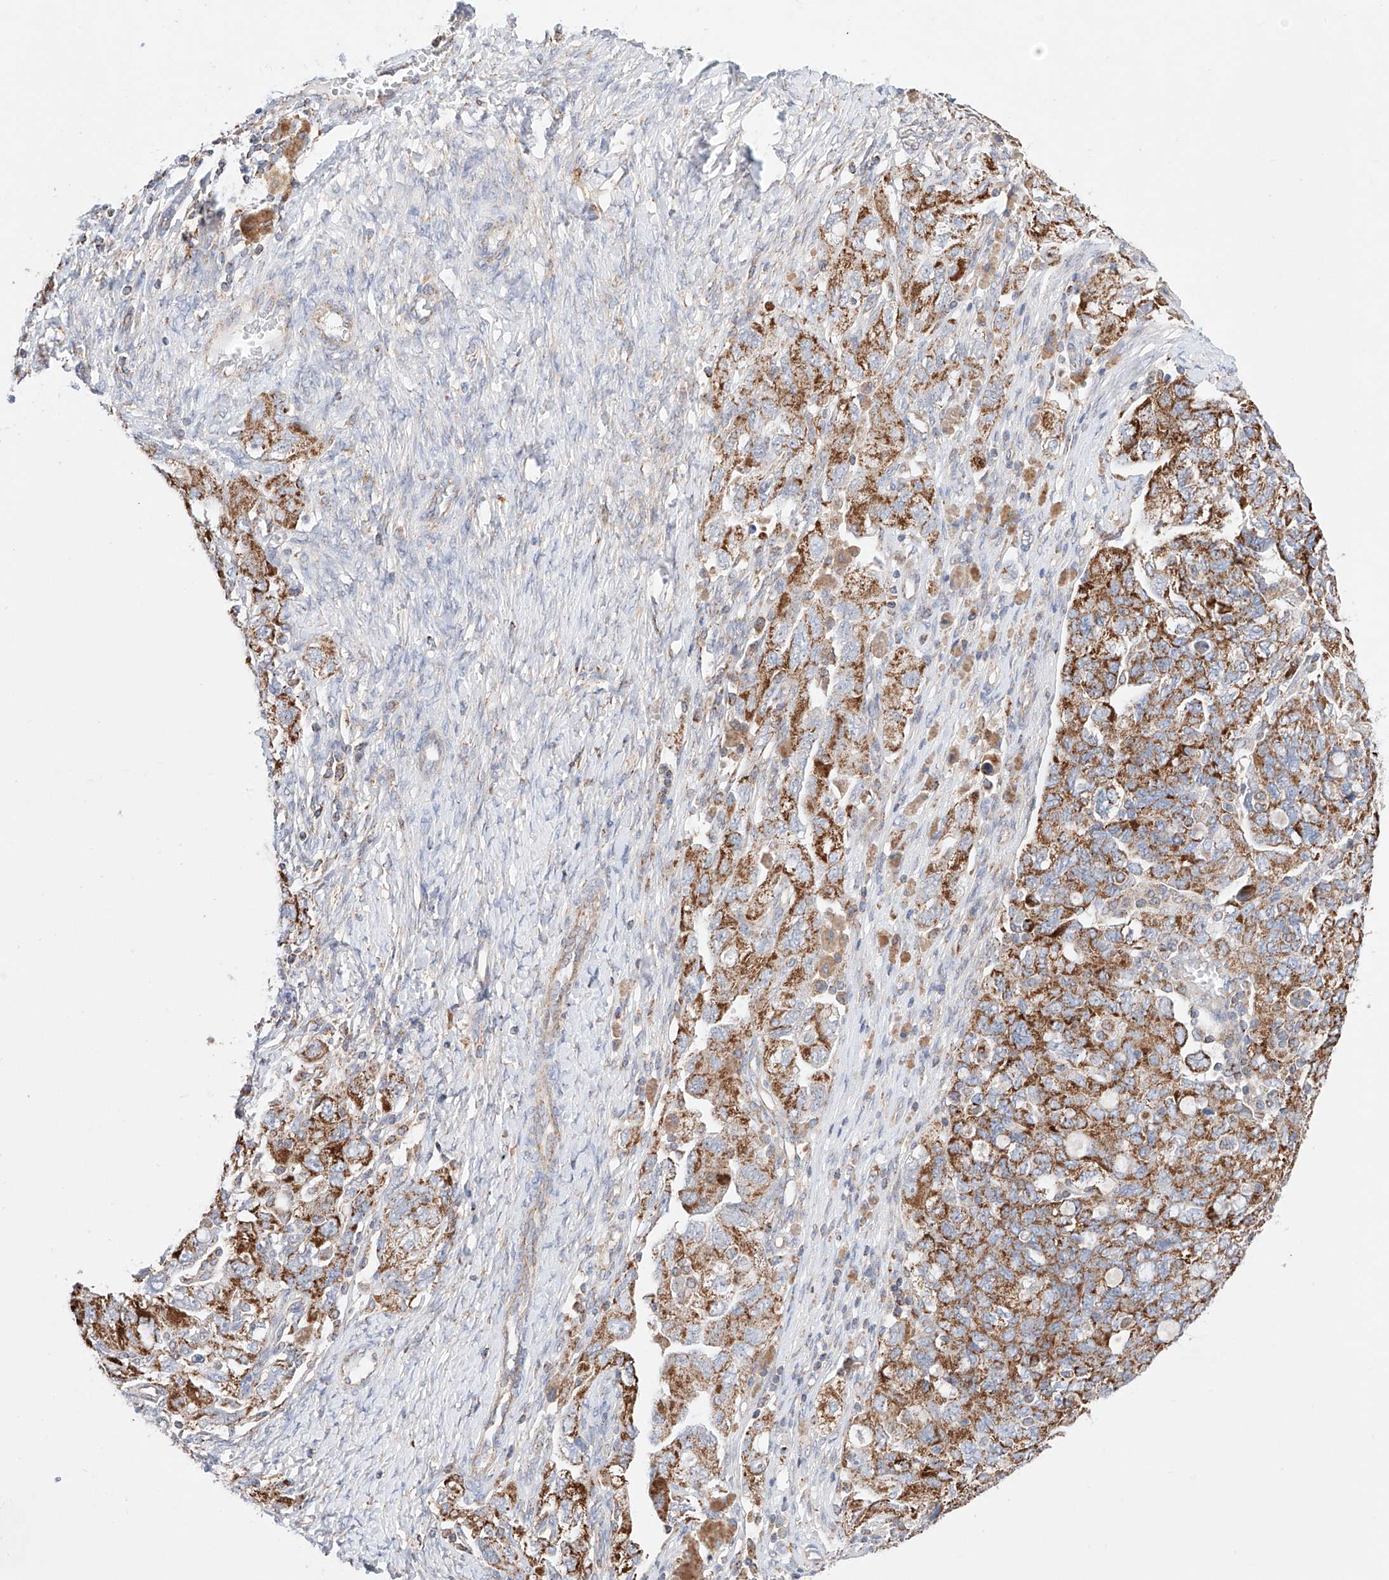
{"staining": {"intensity": "moderate", "quantity": ">75%", "location": "cytoplasmic/membranous"}, "tissue": "ovarian cancer", "cell_type": "Tumor cells", "image_type": "cancer", "snomed": [{"axis": "morphology", "description": "Carcinoma, NOS"}, {"axis": "morphology", "description": "Cystadenocarcinoma, serous, NOS"}, {"axis": "topography", "description": "Ovary"}], "caption": "IHC (DAB) staining of human ovarian serous cystadenocarcinoma demonstrates moderate cytoplasmic/membranous protein expression in about >75% of tumor cells.", "gene": "KTI12", "patient": {"sex": "female", "age": 69}}